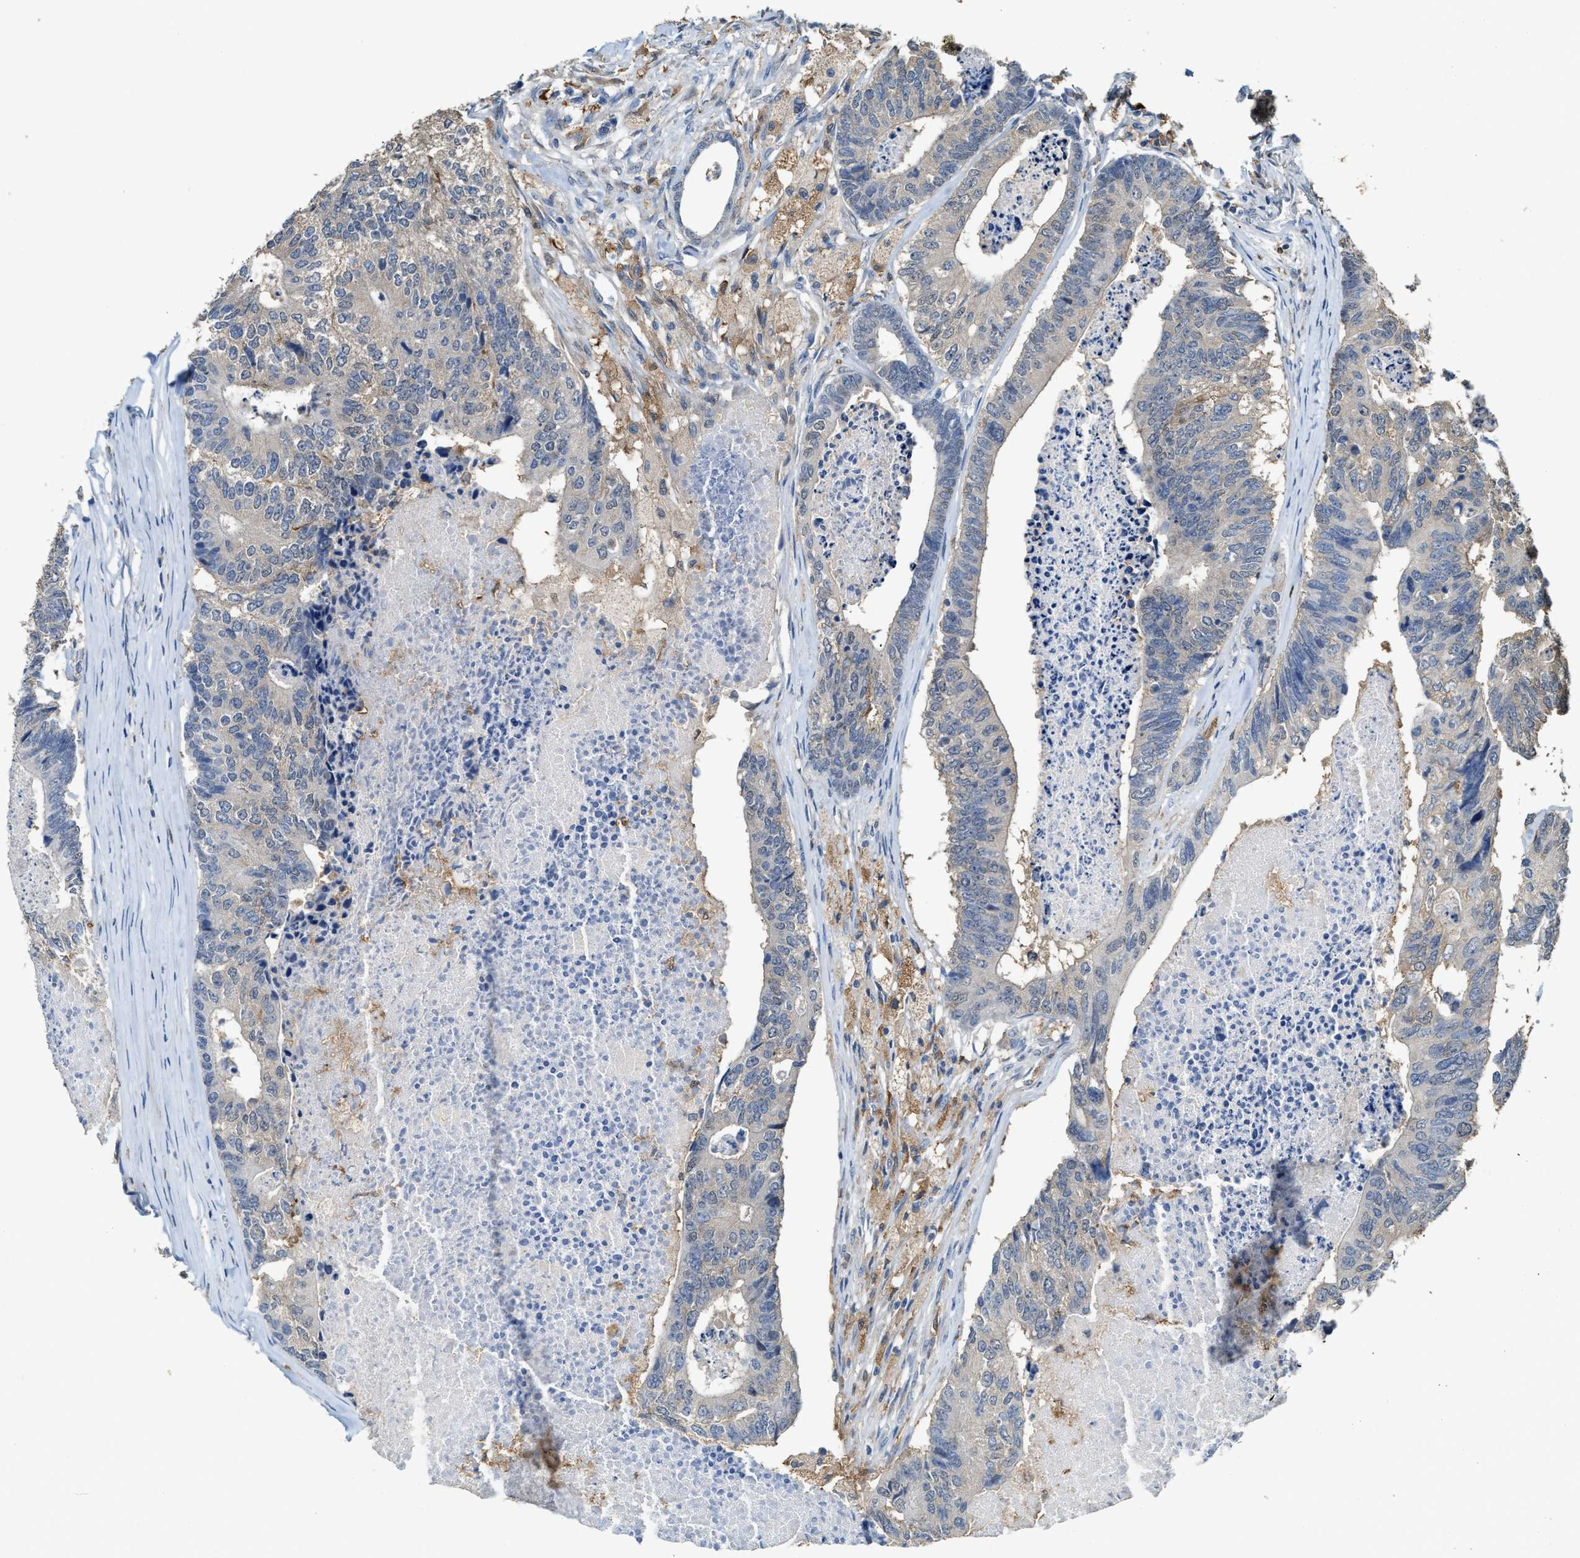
{"staining": {"intensity": "negative", "quantity": "none", "location": "none"}, "tissue": "colorectal cancer", "cell_type": "Tumor cells", "image_type": "cancer", "snomed": [{"axis": "morphology", "description": "Adenocarcinoma, NOS"}, {"axis": "topography", "description": "Colon"}], "caption": "Immunohistochemistry (IHC) image of human colorectal cancer (adenocarcinoma) stained for a protein (brown), which exhibits no expression in tumor cells.", "gene": "GCN1", "patient": {"sex": "female", "age": 67}}